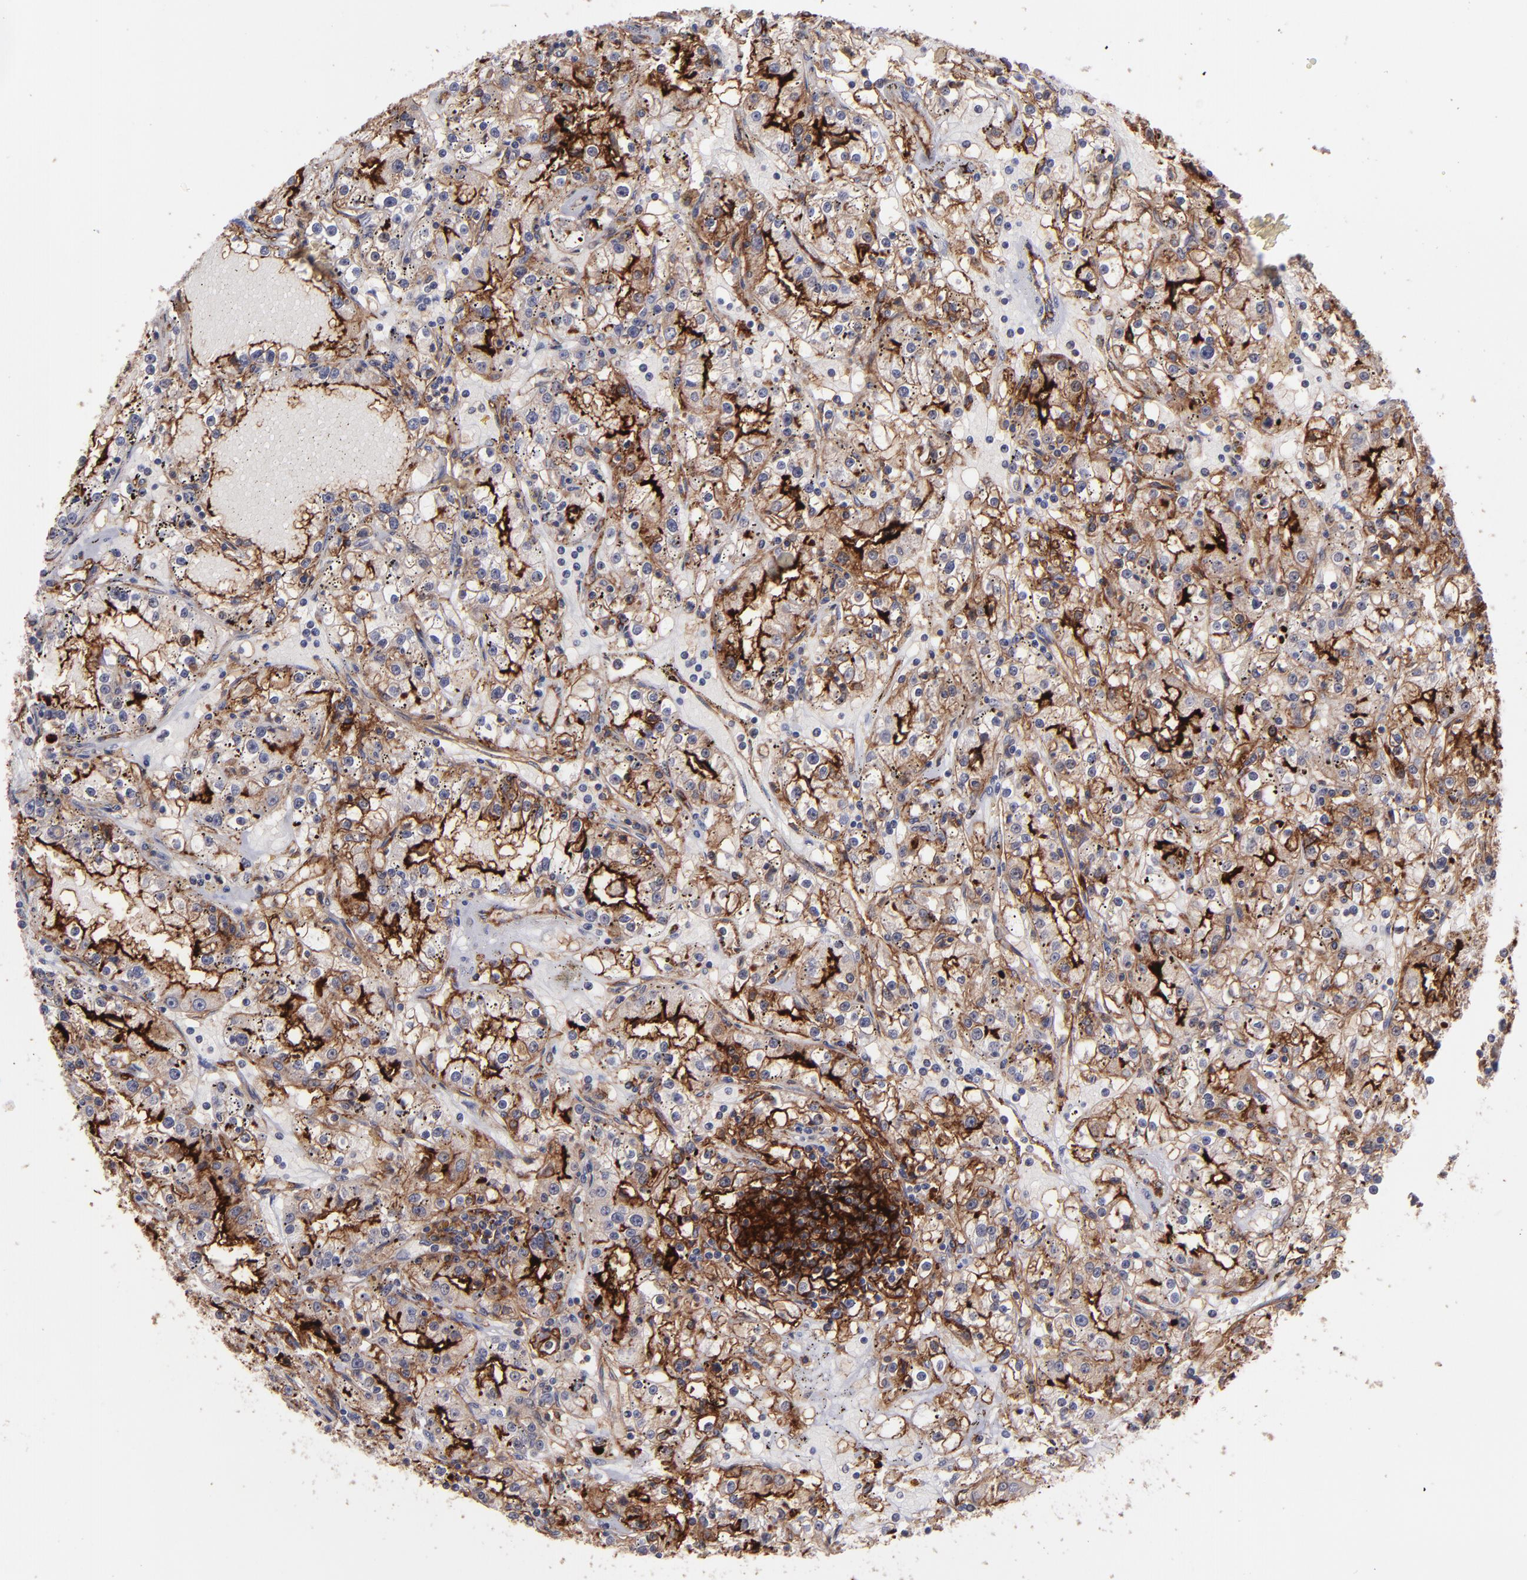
{"staining": {"intensity": "moderate", "quantity": ">75%", "location": "cytoplasmic/membranous"}, "tissue": "renal cancer", "cell_type": "Tumor cells", "image_type": "cancer", "snomed": [{"axis": "morphology", "description": "Adenocarcinoma, NOS"}, {"axis": "topography", "description": "Kidney"}], "caption": "The histopathology image shows a brown stain indicating the presence of a protein in the cytoplasmic/membranous of tumor cells in renal cancer.", "gene": "ICAM1", "patient": {"sex": "male", "age": 56}}